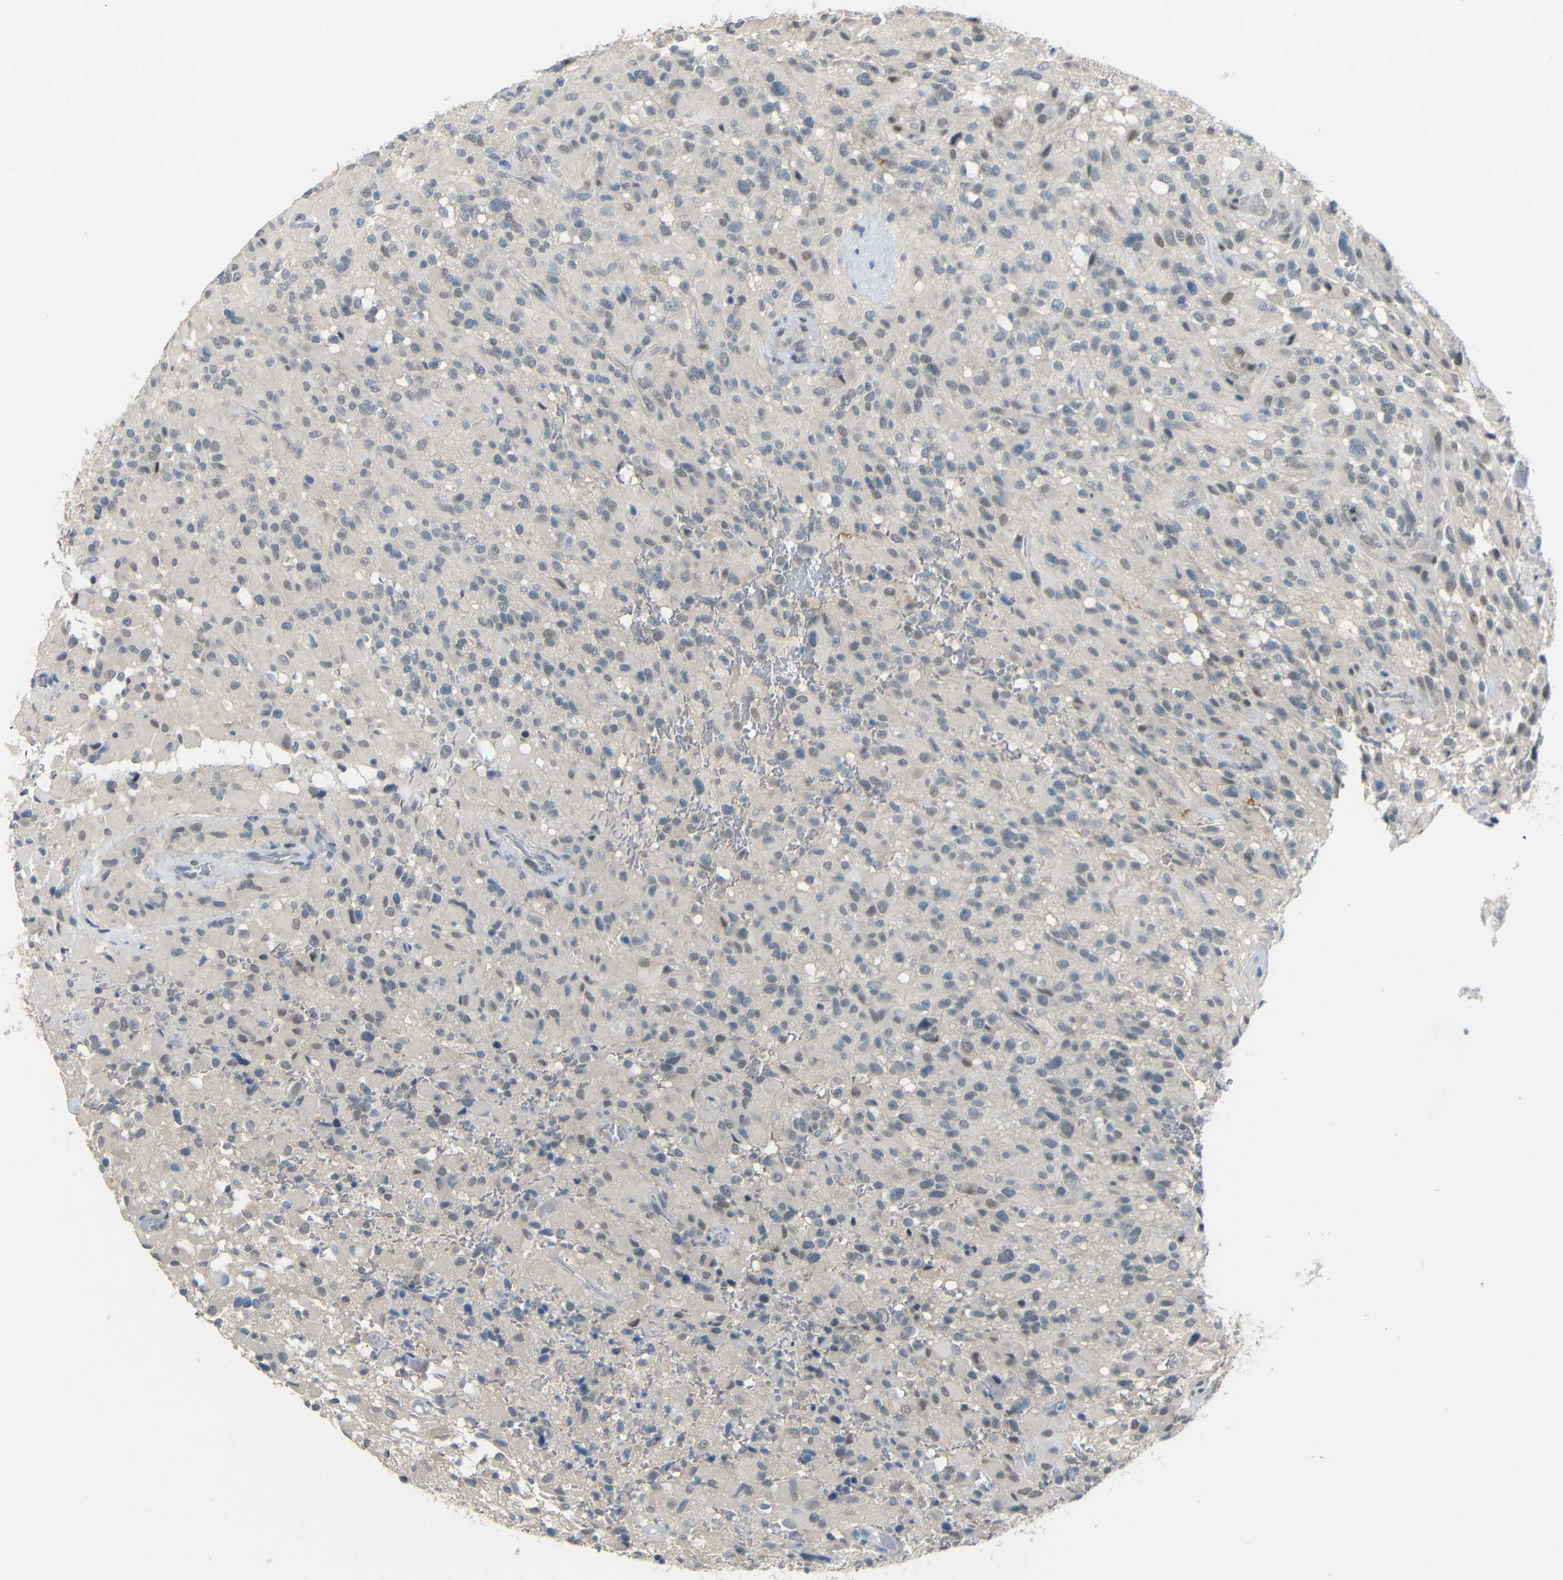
{"staining": {"intensity": "weak", "quantity": "<25%", "location": "nuclear"}, "tissue": "glioma", "cell_type": "Tumor cells", "image_type": "cancer", "snomed": [{"axis": "morphology", "description": "Glioma, malignant, High grade"}, {"axis": "topography", "description": "Brain"}], "caption": "High power microscopy image of an immunohistochemistry histopathology image of high-grade glioma (malignant), revealing no significant positivity in tumor cells.", "gene": "GPR158", "patient": {"sex": "male", "age": 71}}